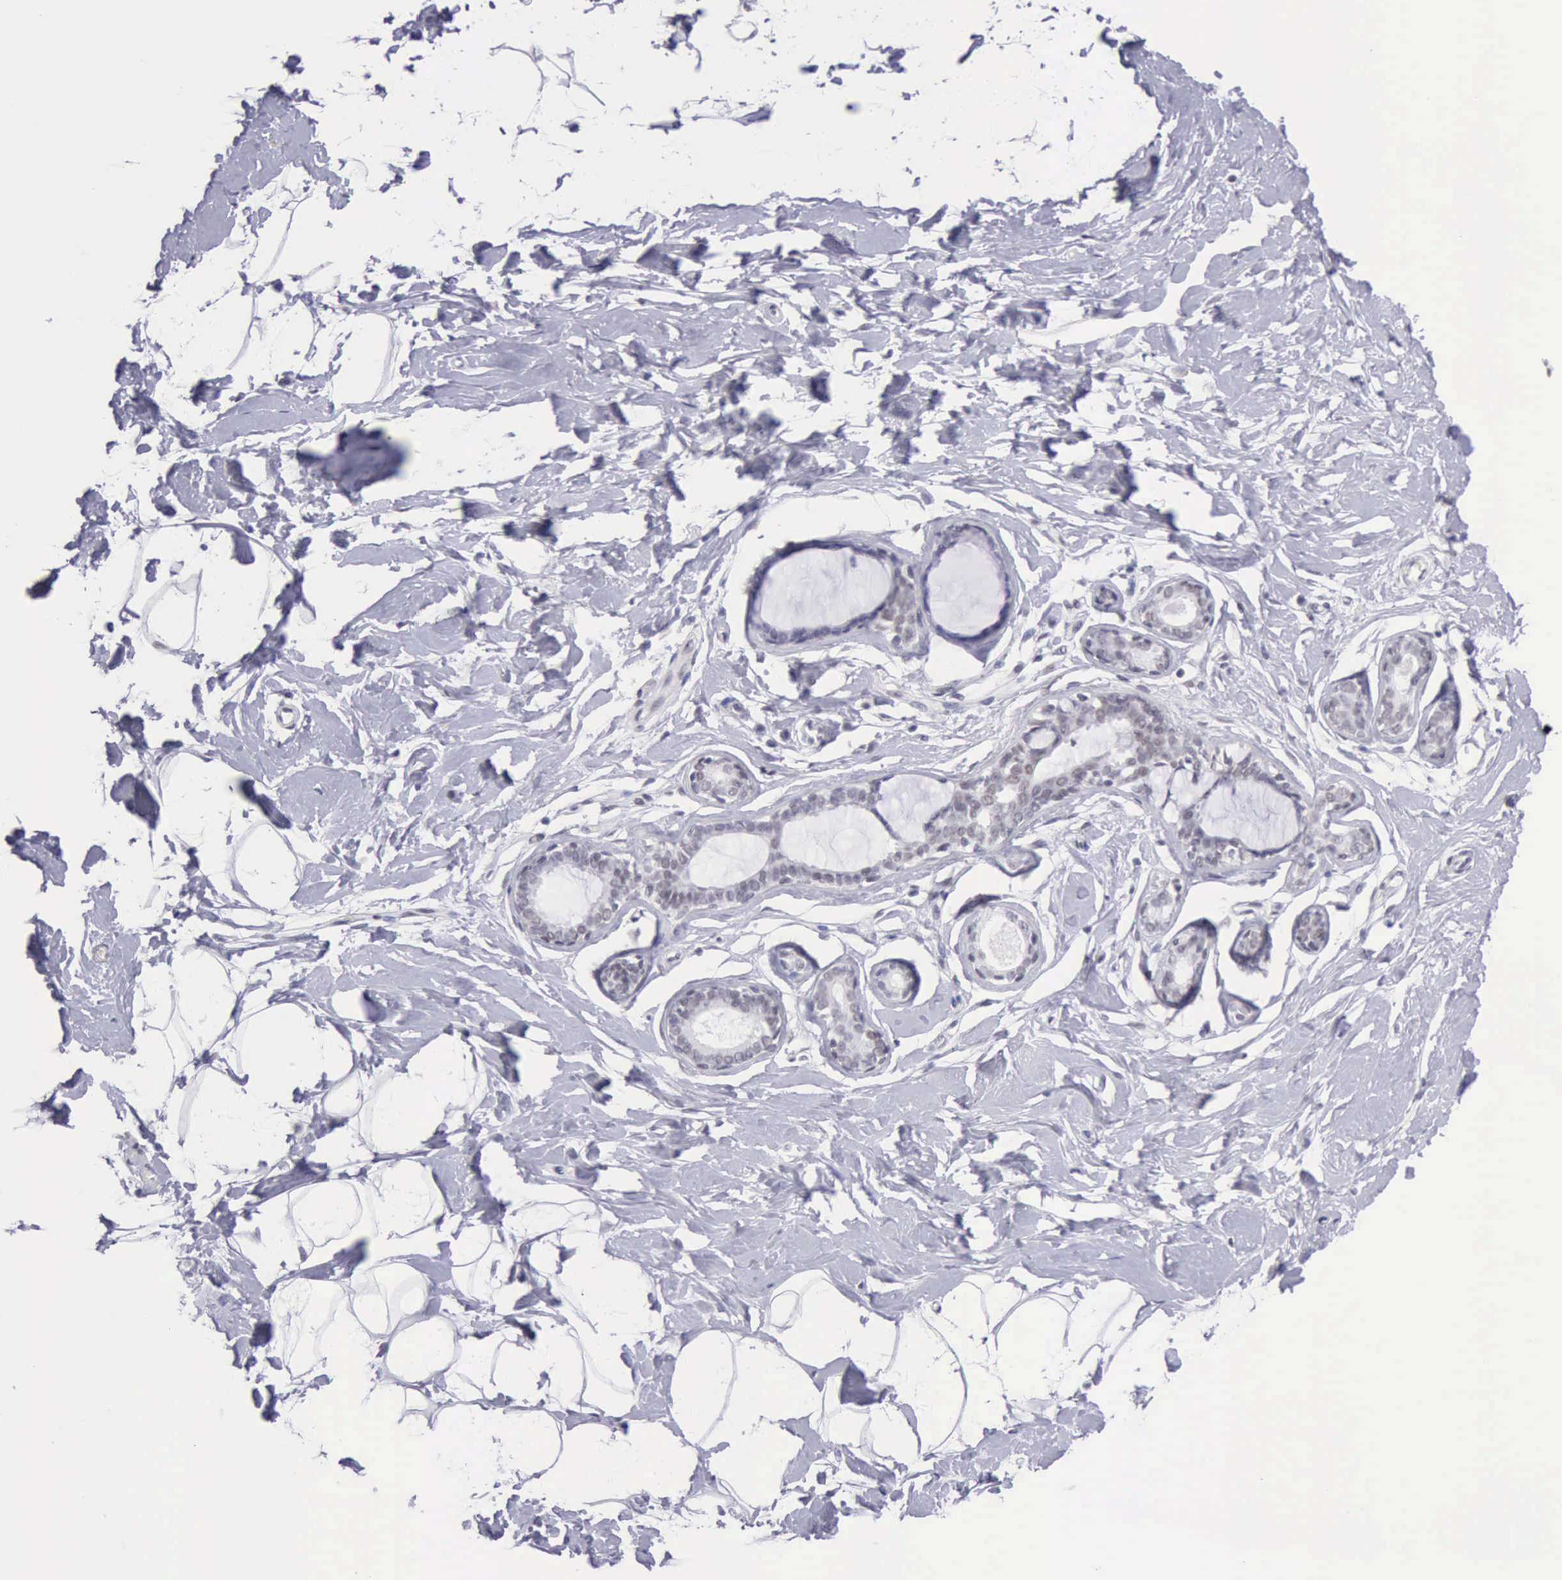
{"staining": {"intensity": "negative", "quantity": "none", "location": "none"}, "tissue": "breast", "cell_type": "Adipocytes", "image_type": "normal", "snomed": [{"axis": "morphology", "description": "Normal tissue, NOS"}, {"axis": "topography", "description": "Breast"}], "caption": "An immunohistochemistry (IHC) histopathology image of benign breast is shown. There is no staining in adipocytes of breast. Brightfield microscopy of IHC stained with DAB (3,3'-diaminobenzidine) (brown) and hematoxylin (blue), captured at high magnification.", "gene": "EP300", "patient": {"sex": "female", "age": 23}}